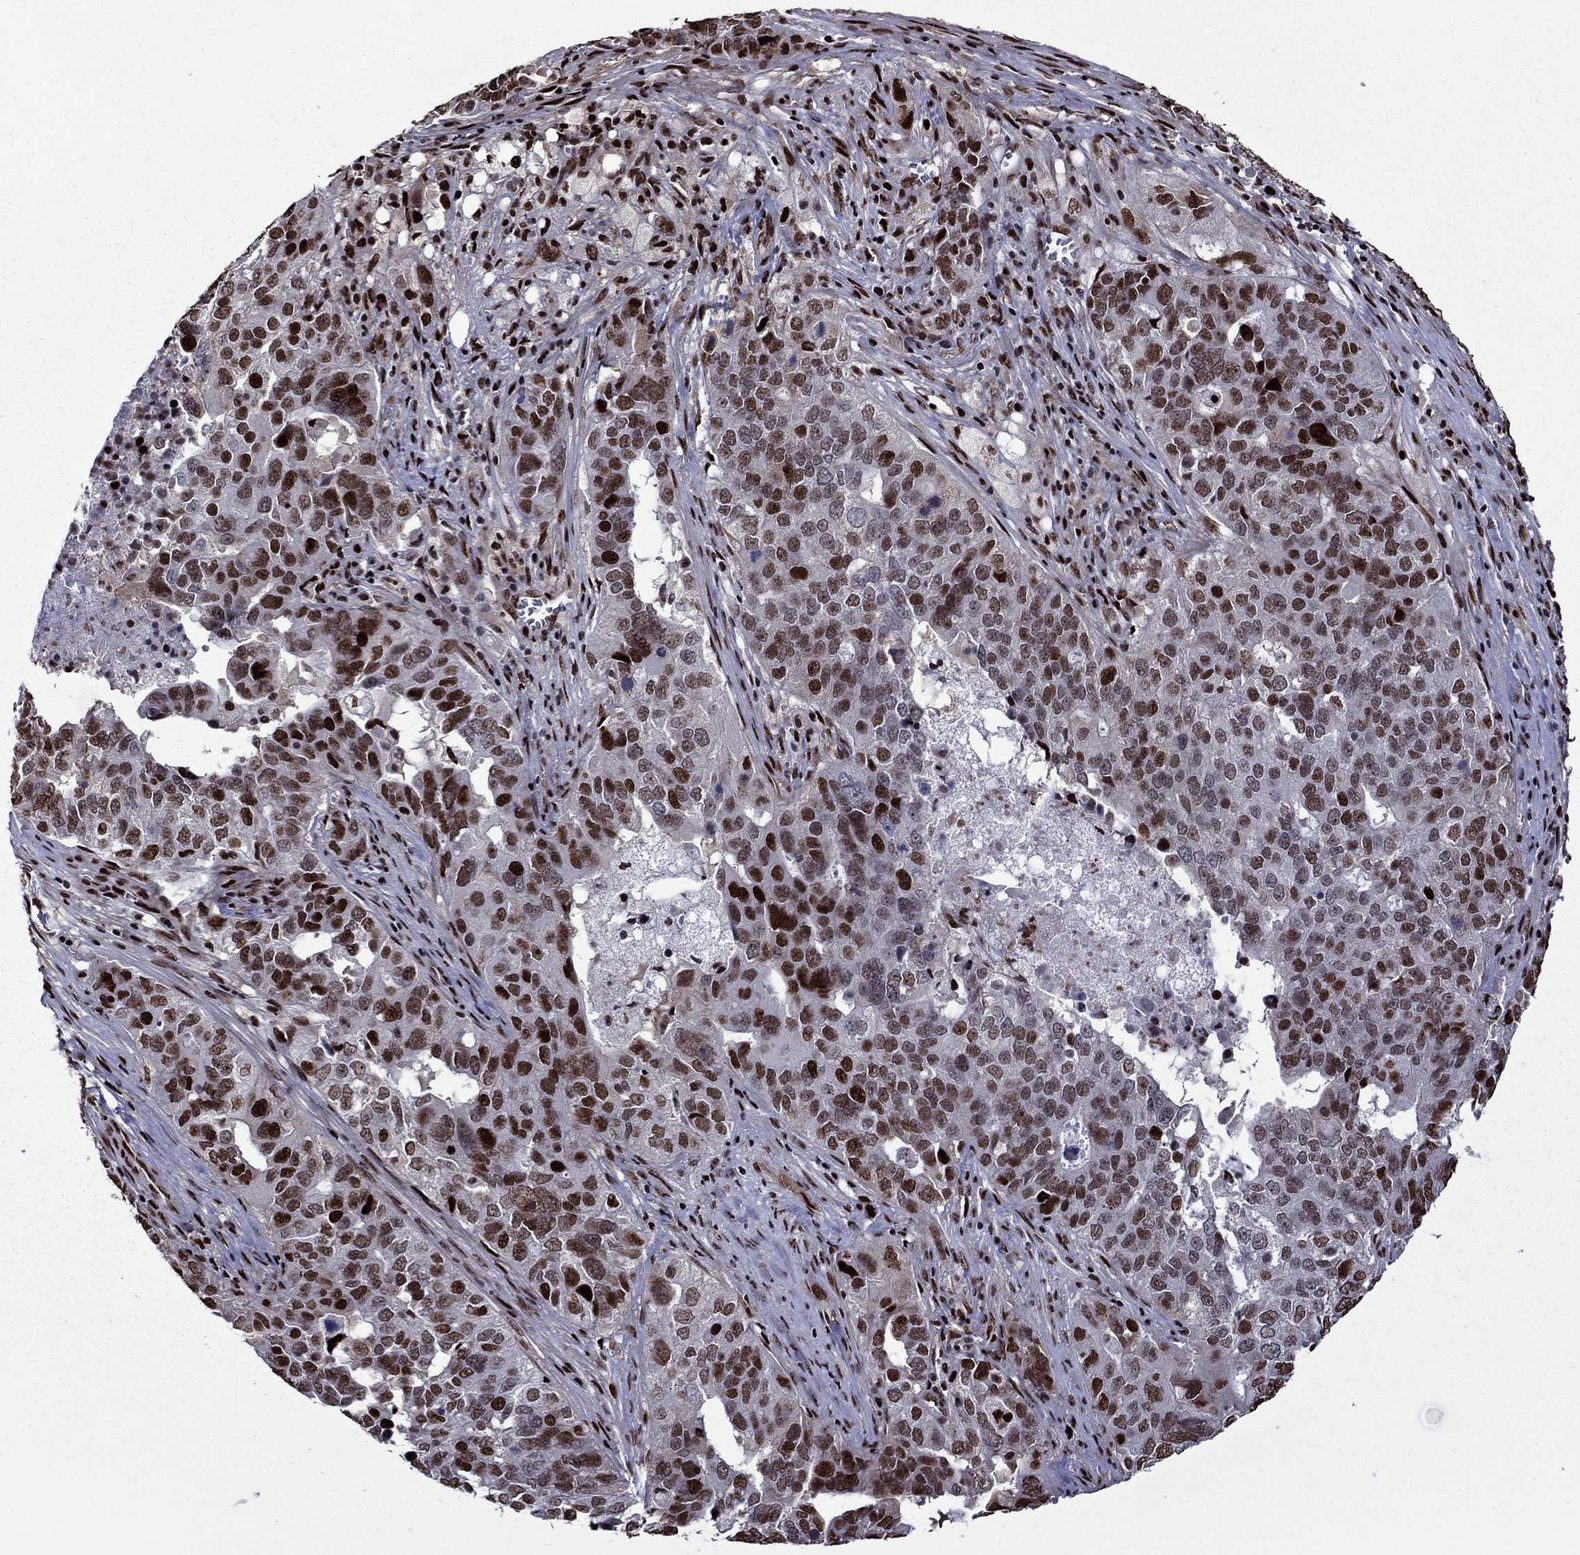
{"staining": {"intensity": "strong", "quantity": "25%-75%", "location": "nuclear"}, "tissue": "ovarian cancer", "cell_type": "Tumor cells", "image_type": "cancer", "snomed": [{"axis": "morphology", "description": "Carcinoma, endometroid"}, {"axis": "topography", "description": "Soft tissue"}, {"axis": "topography", "description": "Ovary"}], "caption": "Ovarian endometroid carcinoma stained with a protein marker demonstrates strong staining in tumor cells.", "gene": "LIMK1", "patient": {"sex": "female", "age": 52}}